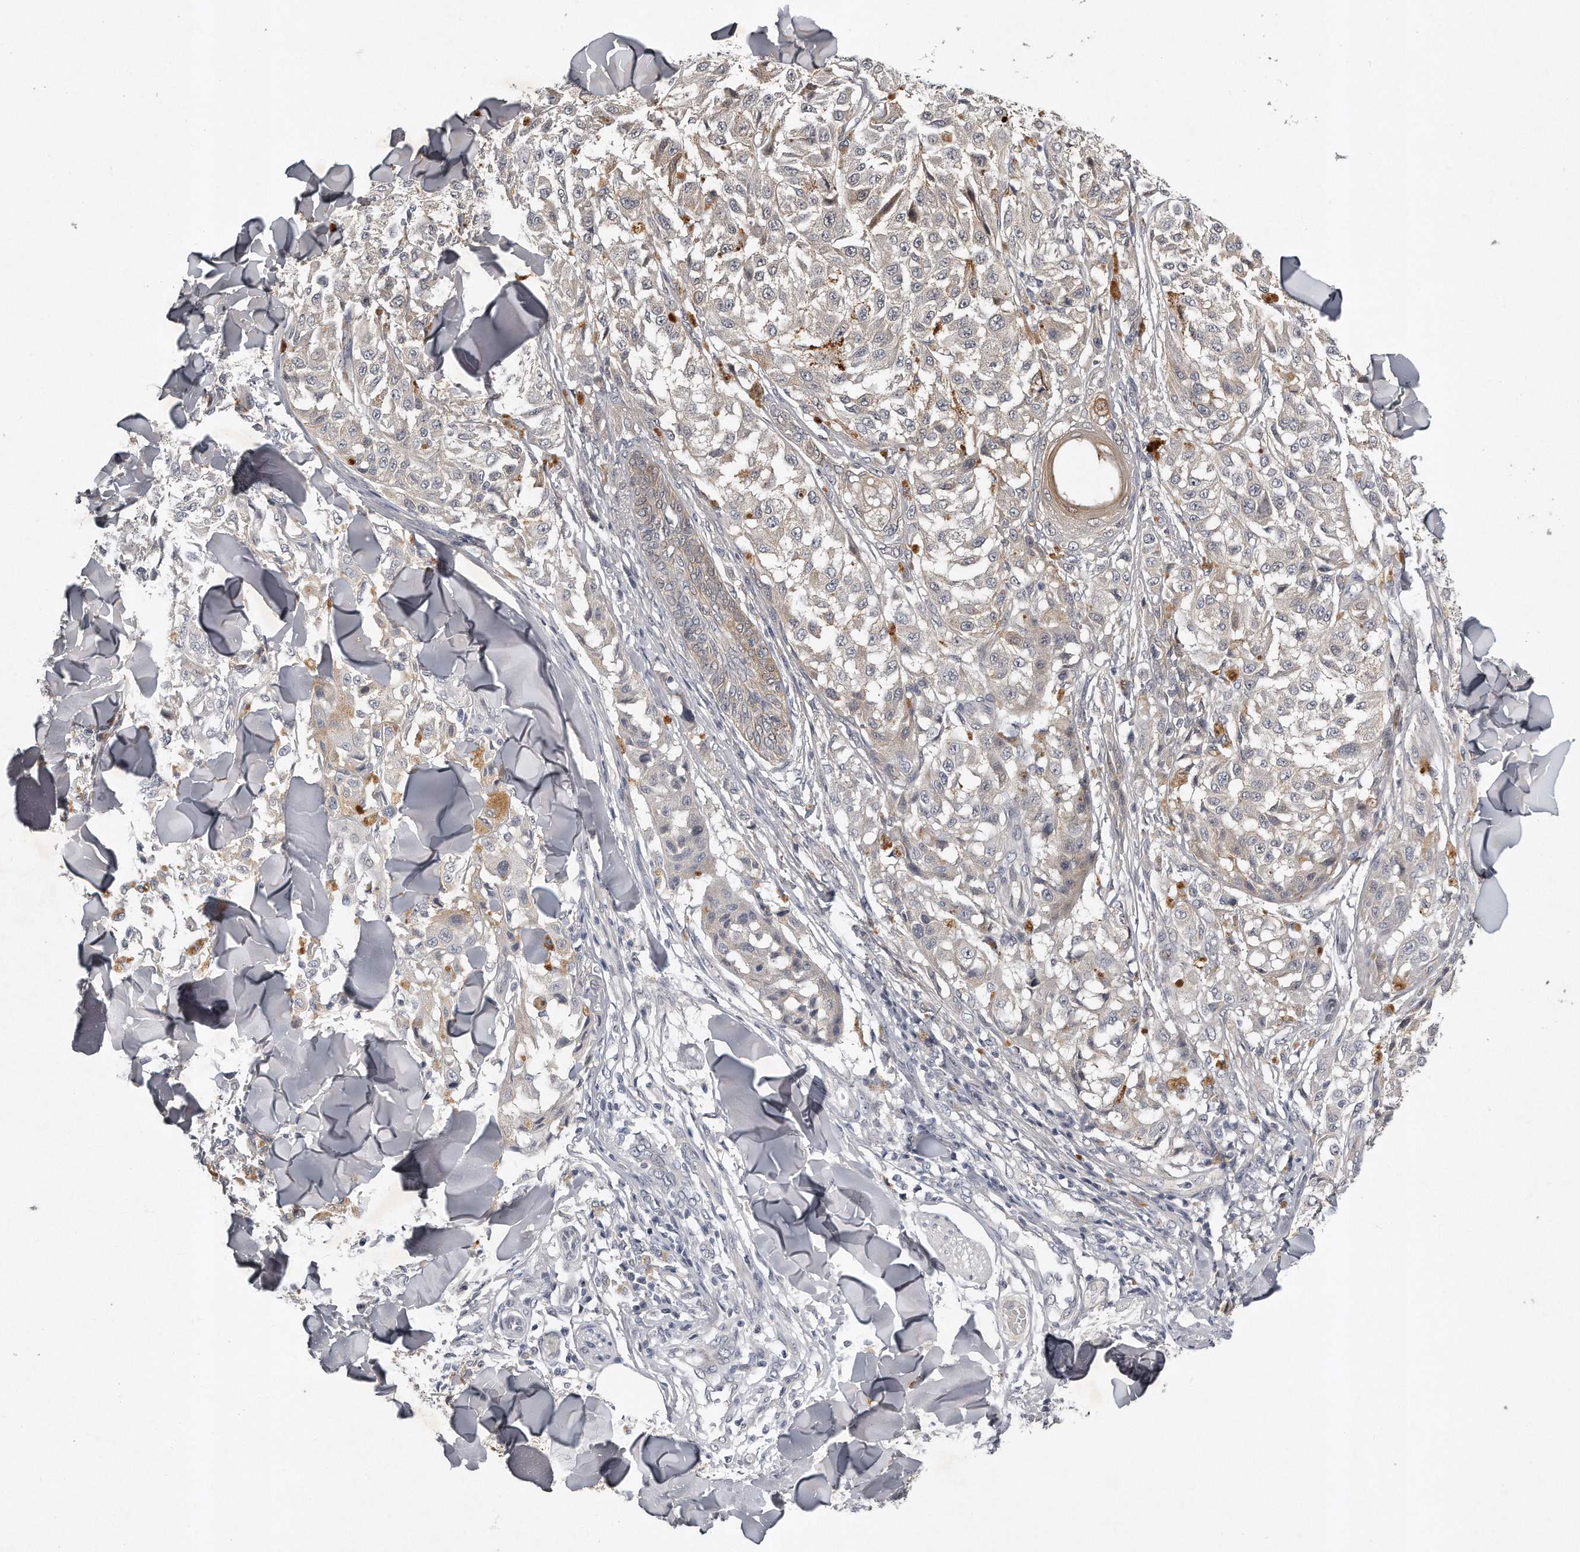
{"staining": {"intensity": "weak", "quantity": "25%-75%", "location": "cytoplasmic/membranous"}, "tissue": "melanoma", "cell_type": "Tumor cells", "image_type": "cancer", "snomed": [{"axis": "morphology", "description": "Malignant melanoma, NOS"}, {"axis": "topography", "description": "Skin"}], "caption": "This is an image of immunohistochemistry staining of malignant melanoma, which shows weak expression in the cytoplasmic/membranous of tumor cells.", "gene": "GGCT", "patient": {"sex": "female", "age": 64}}